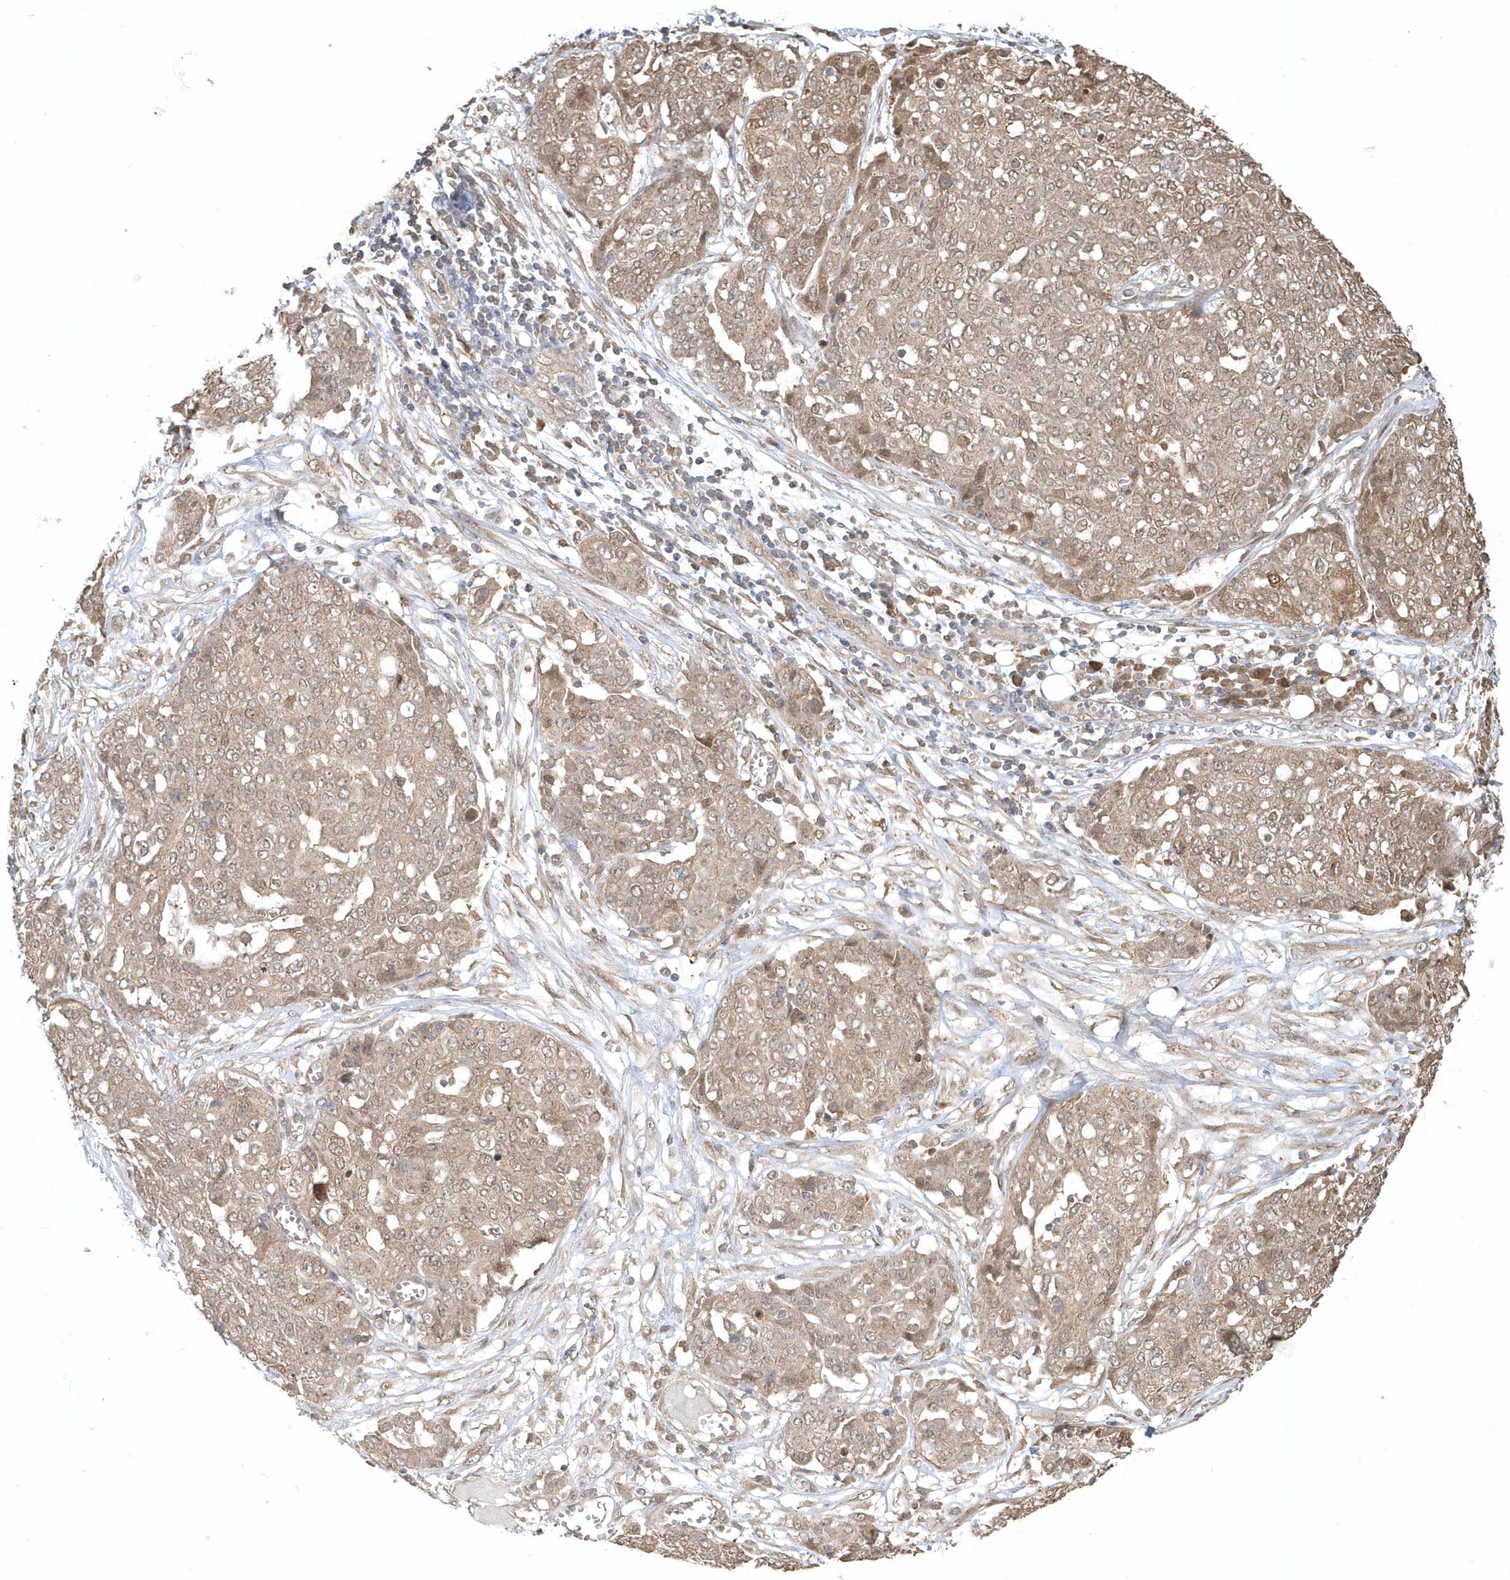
{"staining": {"intensity": "weak", "quantity": ">75%", "location": "cytoplasmic/membranous,nuclear"}, "tissue": "ovarian cancer", "cell_type": "Tumor cells", "image_type": "cancer", "snomed": [{"axis": "morphology", "description": "Cystadenocarcinoma, serous, NOS"}, {"axis": "topography", "description": "Soft tissue"}, {"axis": "topography", "description": "Ovary"}], "caption": "Ovarian serous cystadenocarcinoma tissue displays weak cytoplasmic/membranous and nuclear positivity in about >75% of tumor cells, visualized by immunohistochemistry. Nuclei are stained in blue.", "gene": "PSMD6", "patient": {"sex": "female", "age": 57}}